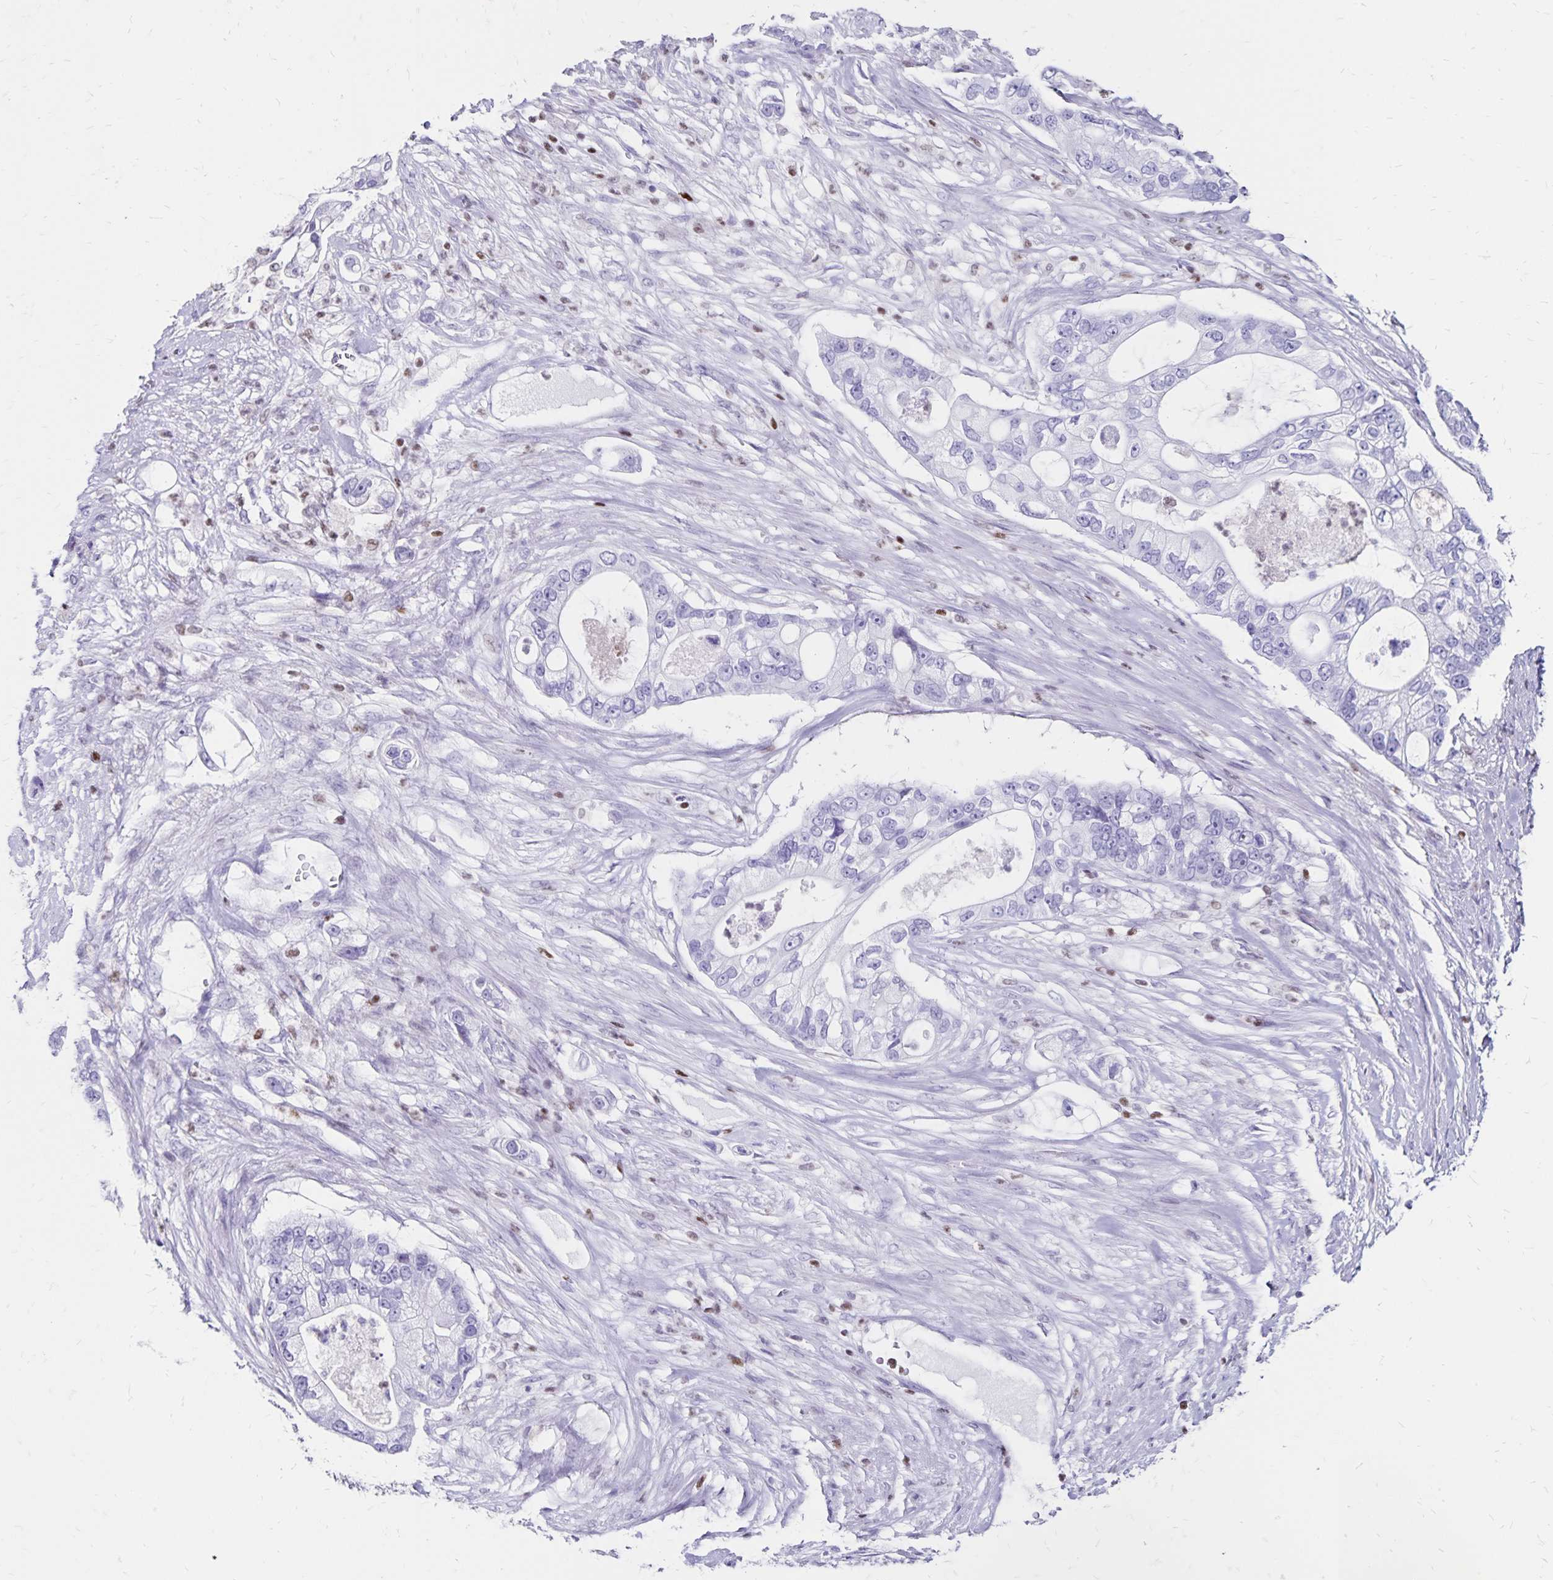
{"staining": {"intensity": "negative", "quantity": "none", "location": "none"}, "tissue": "pancreatic cancer", "cell_type": "Tumor cells", "image_type": "cancer", "snomed": [{"axis": "morphology", "description": "Adenocarcinoma, NOS"}, {"axis": "topography", "description": "Pancreas"}], "caption": "Immunohistochemistry micrograph of adenocarcinoma (pancreatic) stained for a protein (brown), which exhibits no expression in tumor cells.", "gene": "IKZF1", "patient": {"sex": "female", "age": 69}}